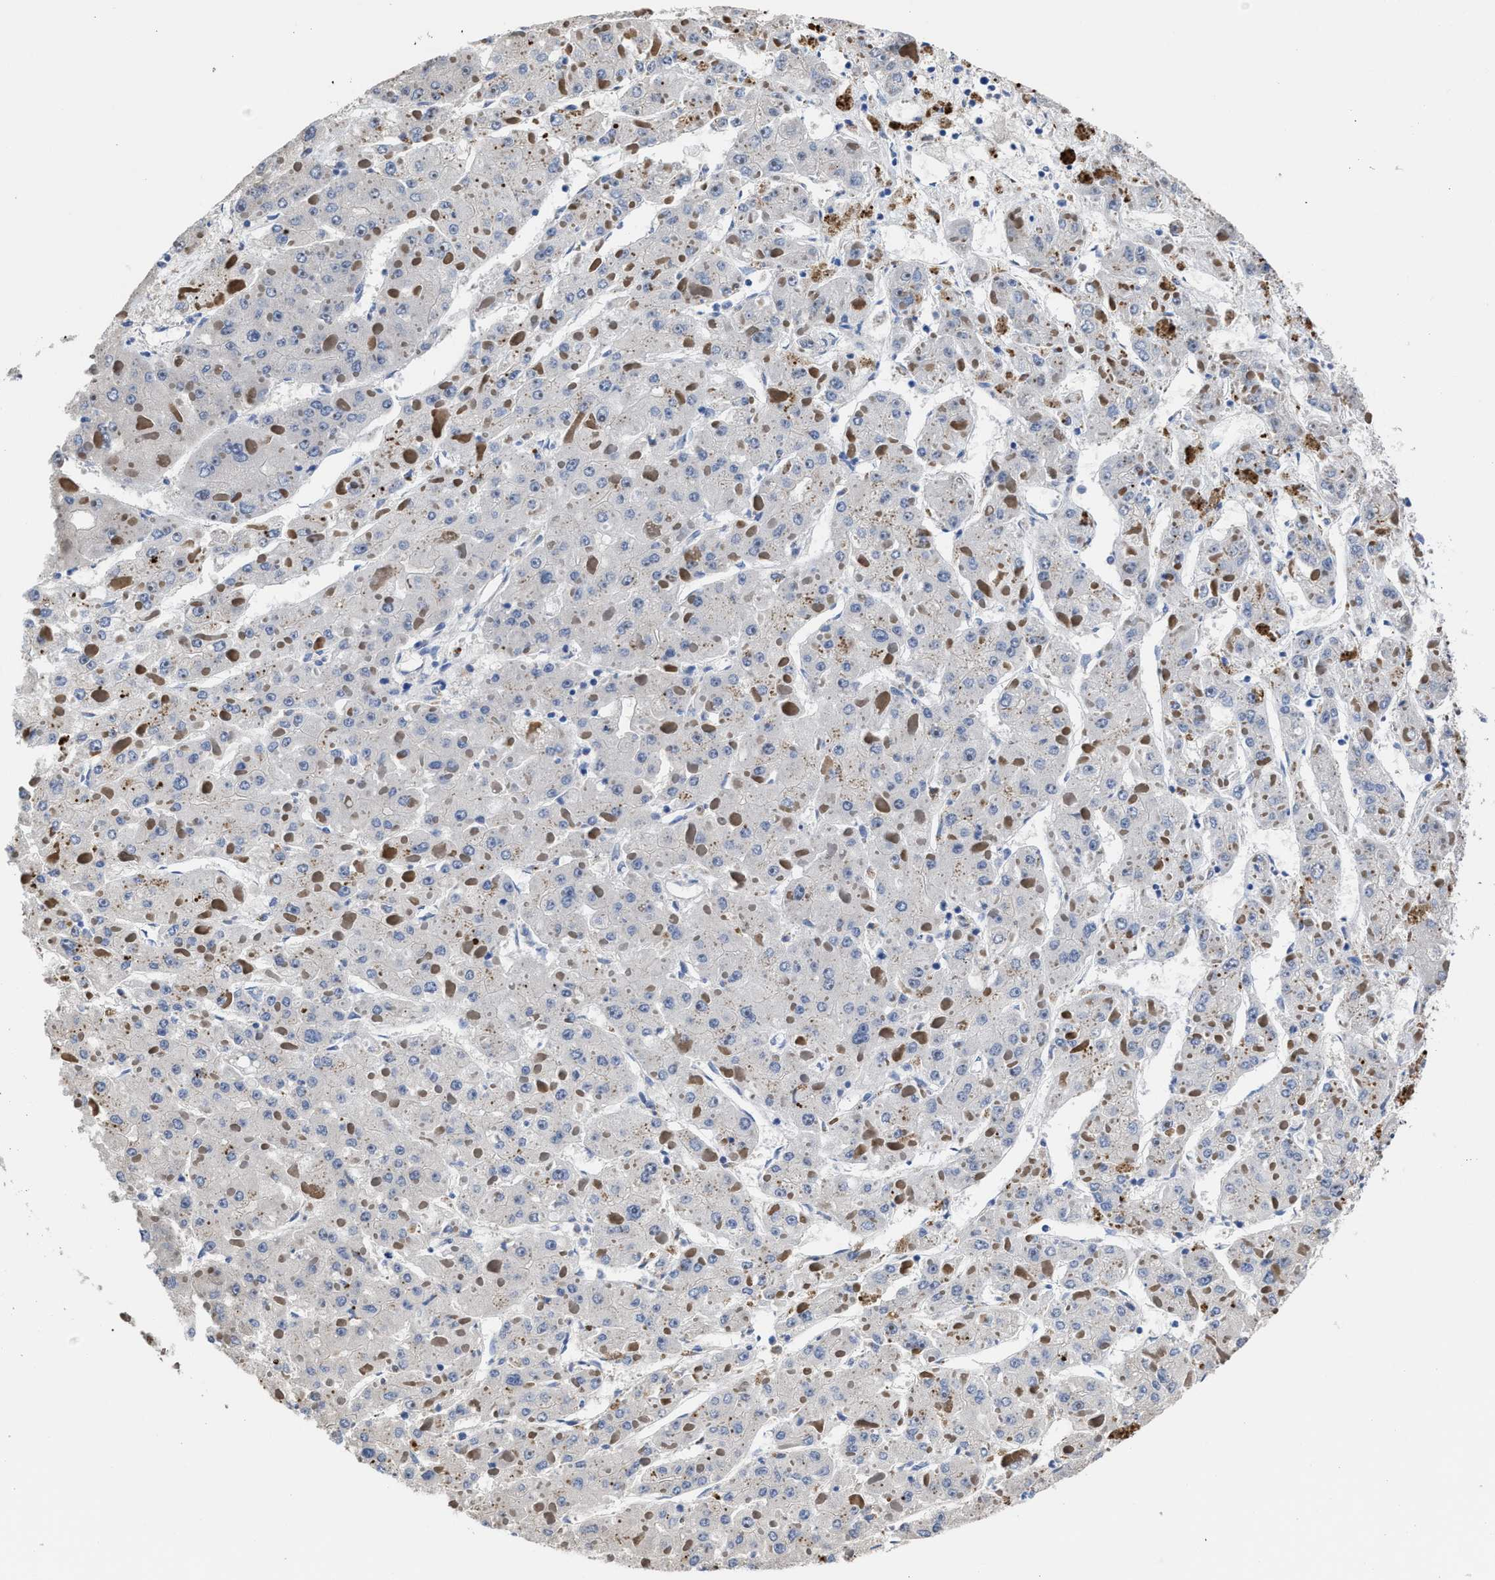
{"staining": {"intensity": "negative", "quantity": "none", "location": "none"}, "tissue": "liver cancer", "cell_type": "Tumor cells", "image_type": "cancer", "snomed": [{"axis": "morphology", "description": "Carcinoma, Hepatocellular, NOS"}, {"axis": "topography", "description": "Liver"}], "caption": "This is an IHC histopathology image of human liver hepatocellular carcinoma. There is no expression in tumor cells.", "gene": "HOOK1", "patient": {"sex": "female", "age": 73}}